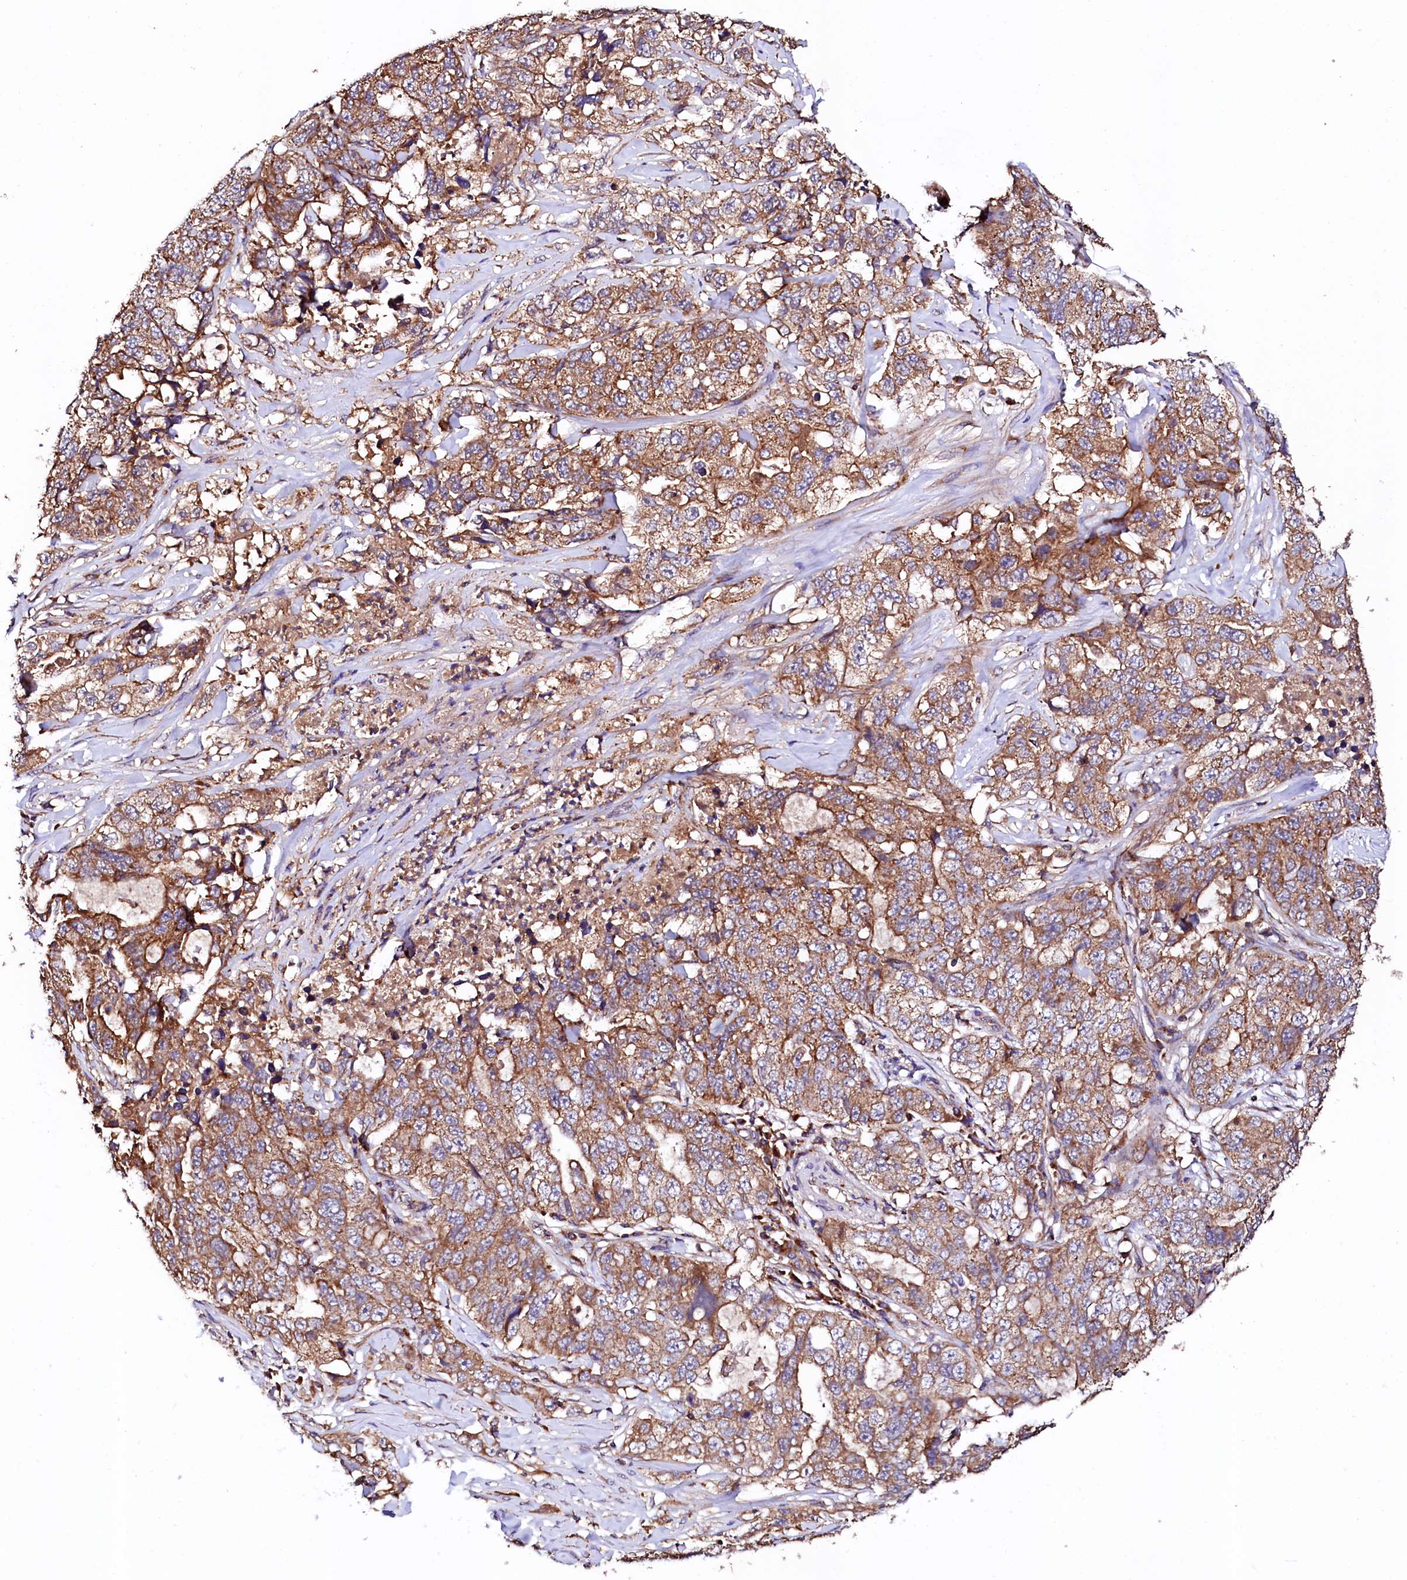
{"staining": {"intensity": "moderate", "quantity": ">75%", "location": "cytoplasmic/membranous"}, "tissue": "lung cancer", "cell_type": "Tumor cells", "image_type": "cancer", "snomed": [{"axis": "morphology", "description": "Adenocarcinoma, NOS"}, {"axis": "topography", "description": "Lung"}], "caption": "Human lung cancer stained for a protein (brown) exhibits moderate cytoplasmic/membranous positive staining in about >75% of tumor cells.", "gene": "ST3GAL1", "patient": {"sex": "female", "age": 51}}